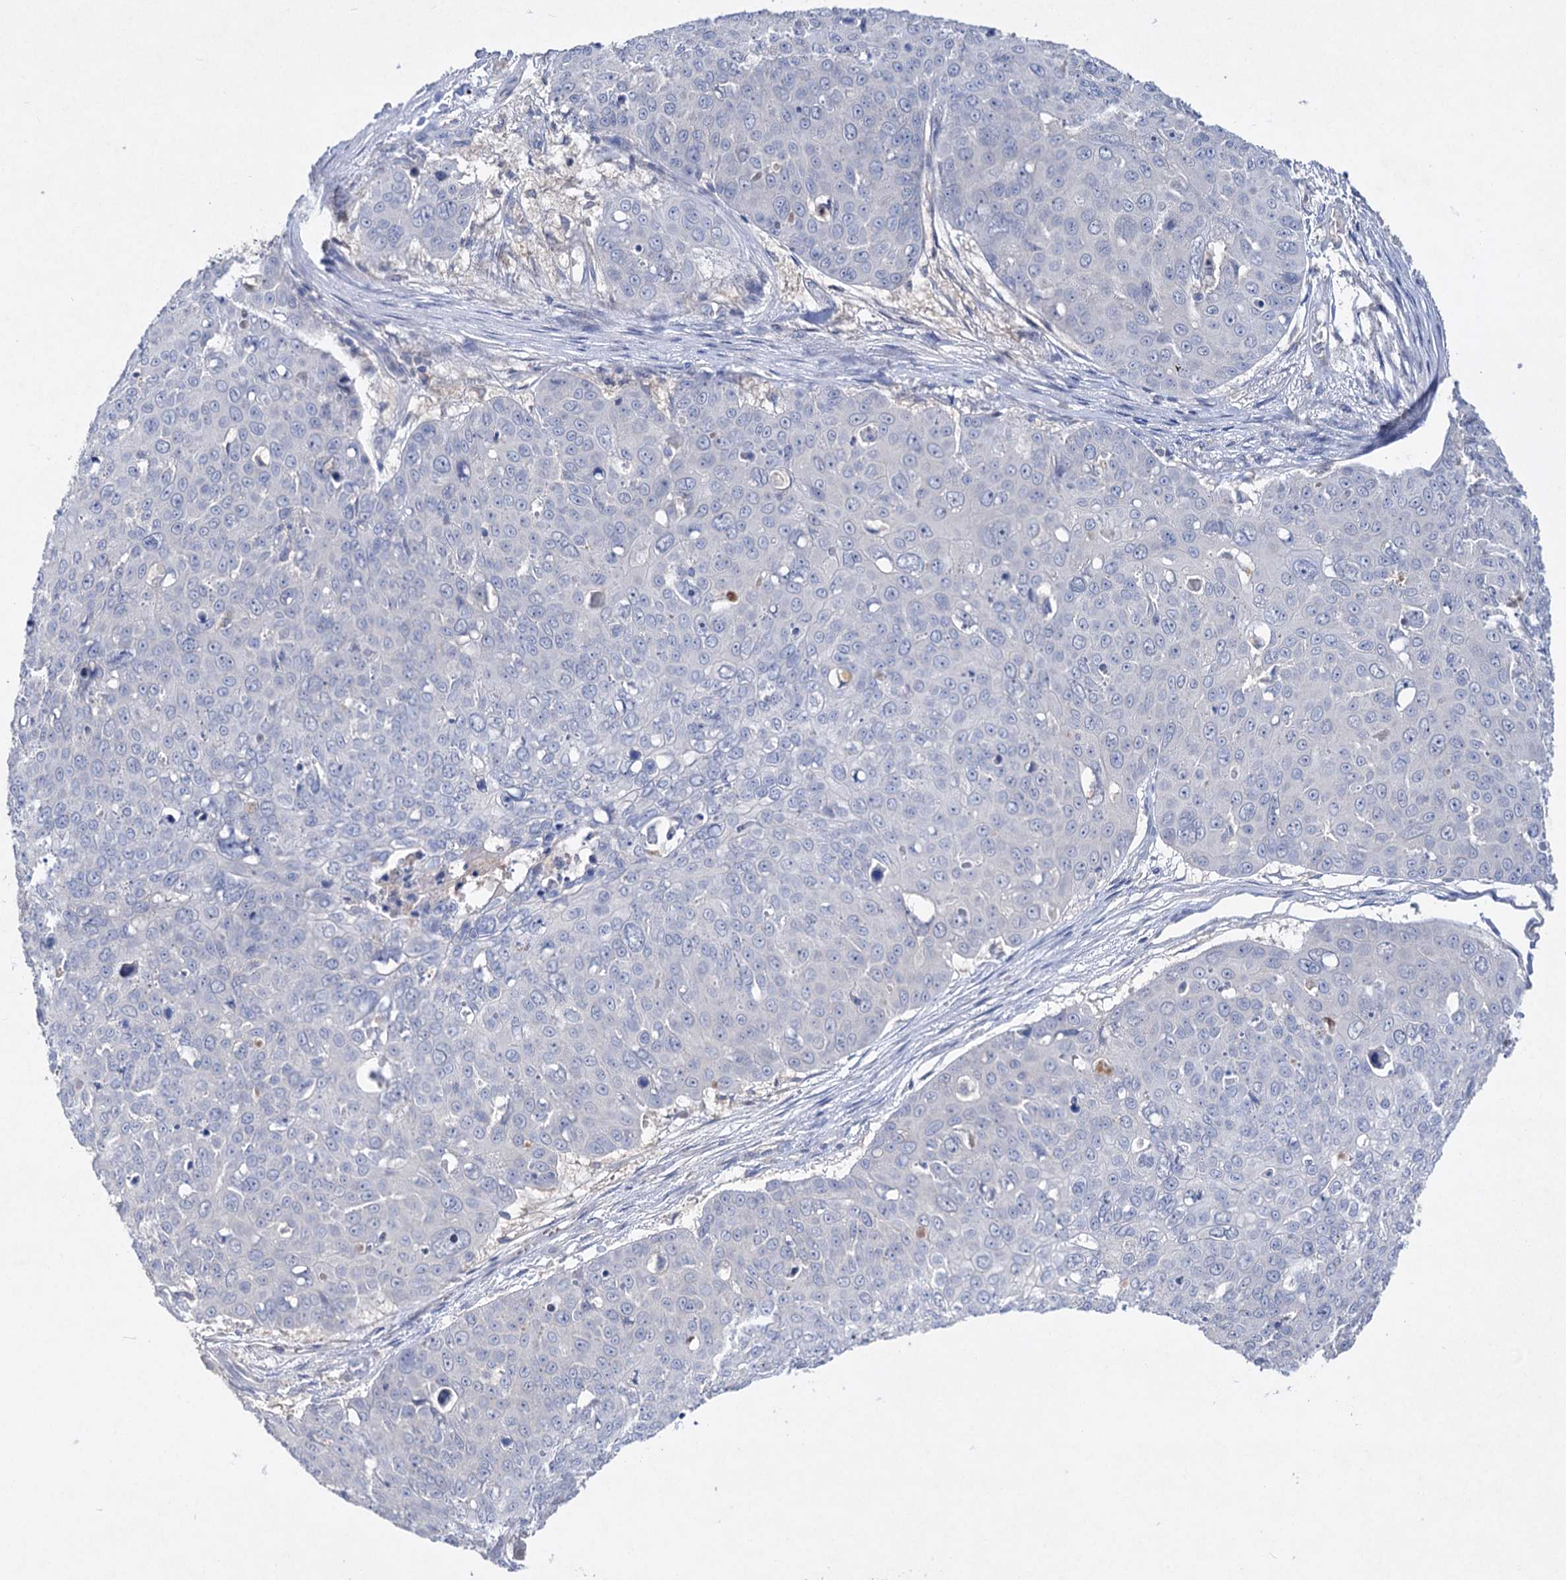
{"staining": {"intensity": "negative", "quantity": "none", "location": "none"}, "tissue": "skin cancer", "cell_type": "Tumor cells", "image_type": "cancer", "snomed": [{"axis": "morphology", "description": "Squamous cell carcinoma, NOS"}, {"axis": "topography", "description": "Skin"}], "caption": "An IHC histopathology image of skin cancer (squamous cell carcinoma) is shown. There is no staining in tumor cells of skin cancer (squamous cell carcinoma).", "gene": "ATP4A", "patient": {"sex": "male", "age": 71}}